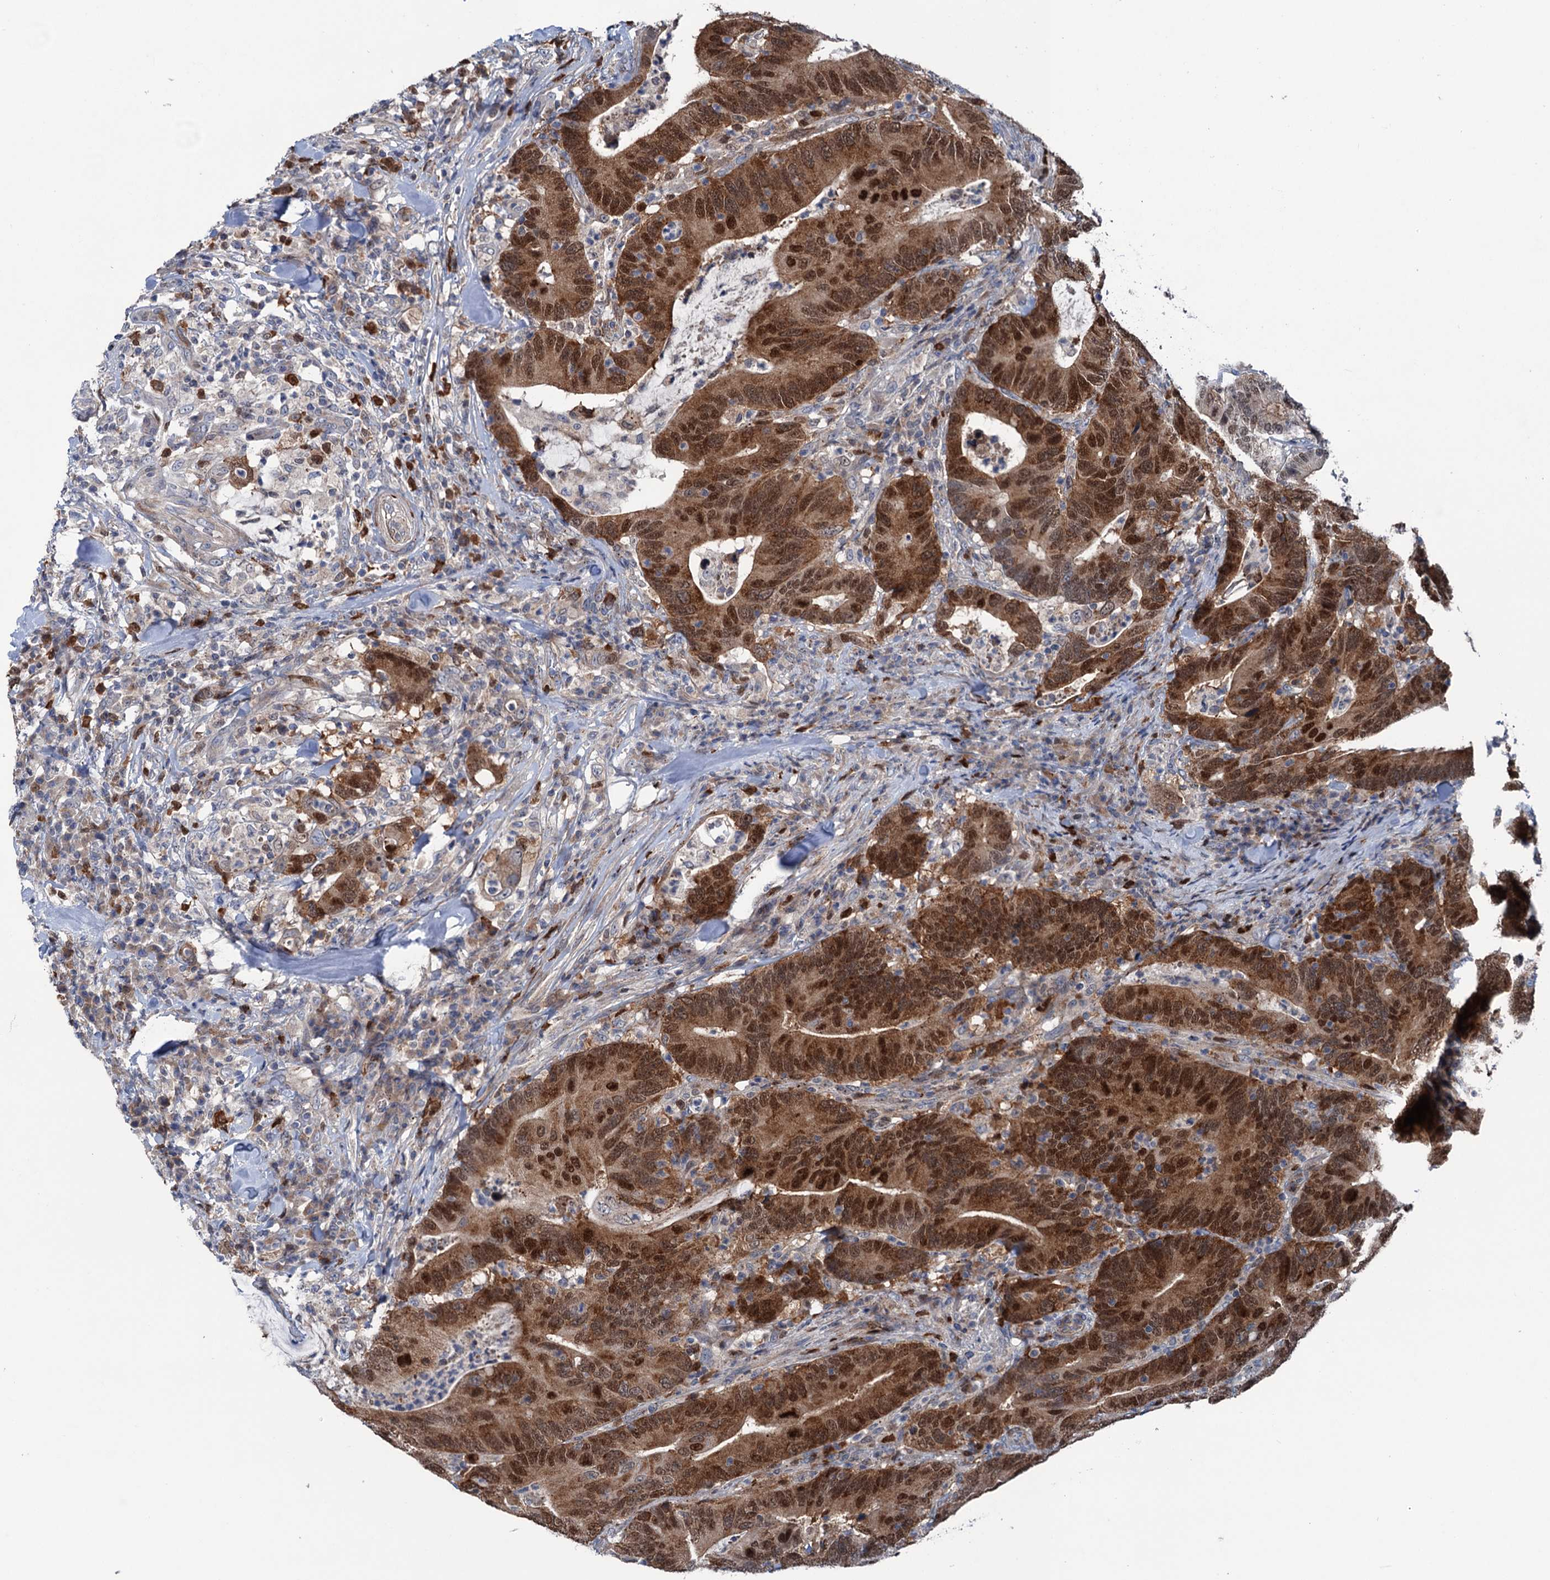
{"staining": {"intensity": "strong", "quantity": ">75%", "location": "cytoplasmic/membranous,nuclear"}, "tissue": "colorectal cancer", "cell_type": "Tumor cells", "image_type": "cancer", "snomed": [{"axis": "morphology", "description": "Adenocarcinoma, NOS"}, {"axis": "topography", "description": "Colon"}], "caption": "There is high levels of strong cytoplasmic/membranous and nuclear expression in tumor cells of colorectal cancer, as demonstrated by immunohistochemical staining (brown color).", "gene": "NCAPD2", "patient": {"sex": "female", "age": 66}}